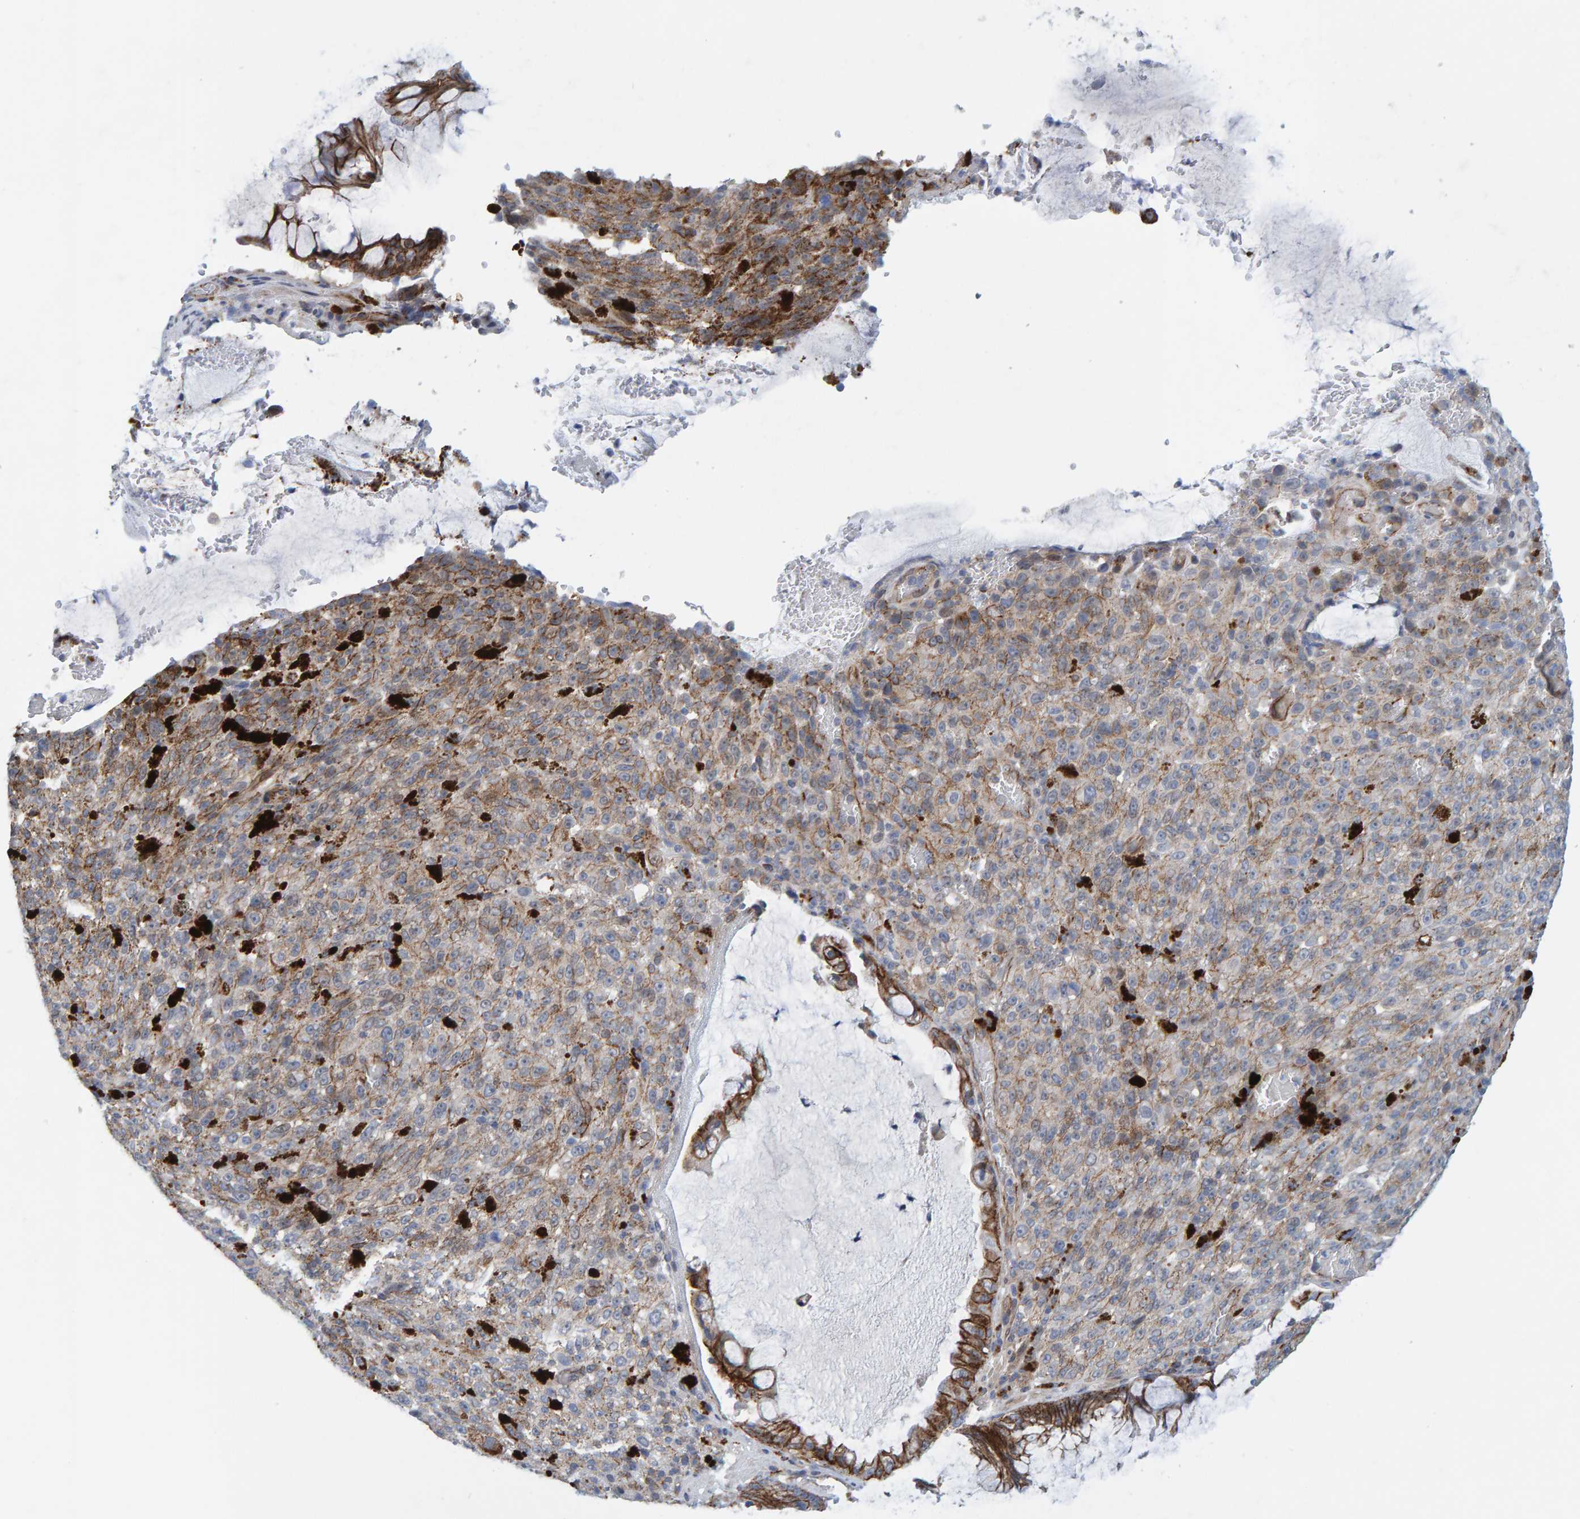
{"staining": {"intensity": "negative", "quantity": "none", "location": "none"}, "tissue": "melanoma", "cell_type": "Tumor cells", "image_type": "cancer", "snomed": [{"axis": "morphology", "description": "Malignant melanoma, NOS"}, {"axis": "topography", "description": "Rectum"}], "caption": "Histopathology image shows no significant protein expression in tumor cells of malignant melanoma. (Stains: DAB immunohistochemistry (IHC) with hematoxylin counter stain, Microscopy: brightfield microscopy at high magnification).", "gene": "KRBA2", "patient": {"sex": "female", "age": 81}}